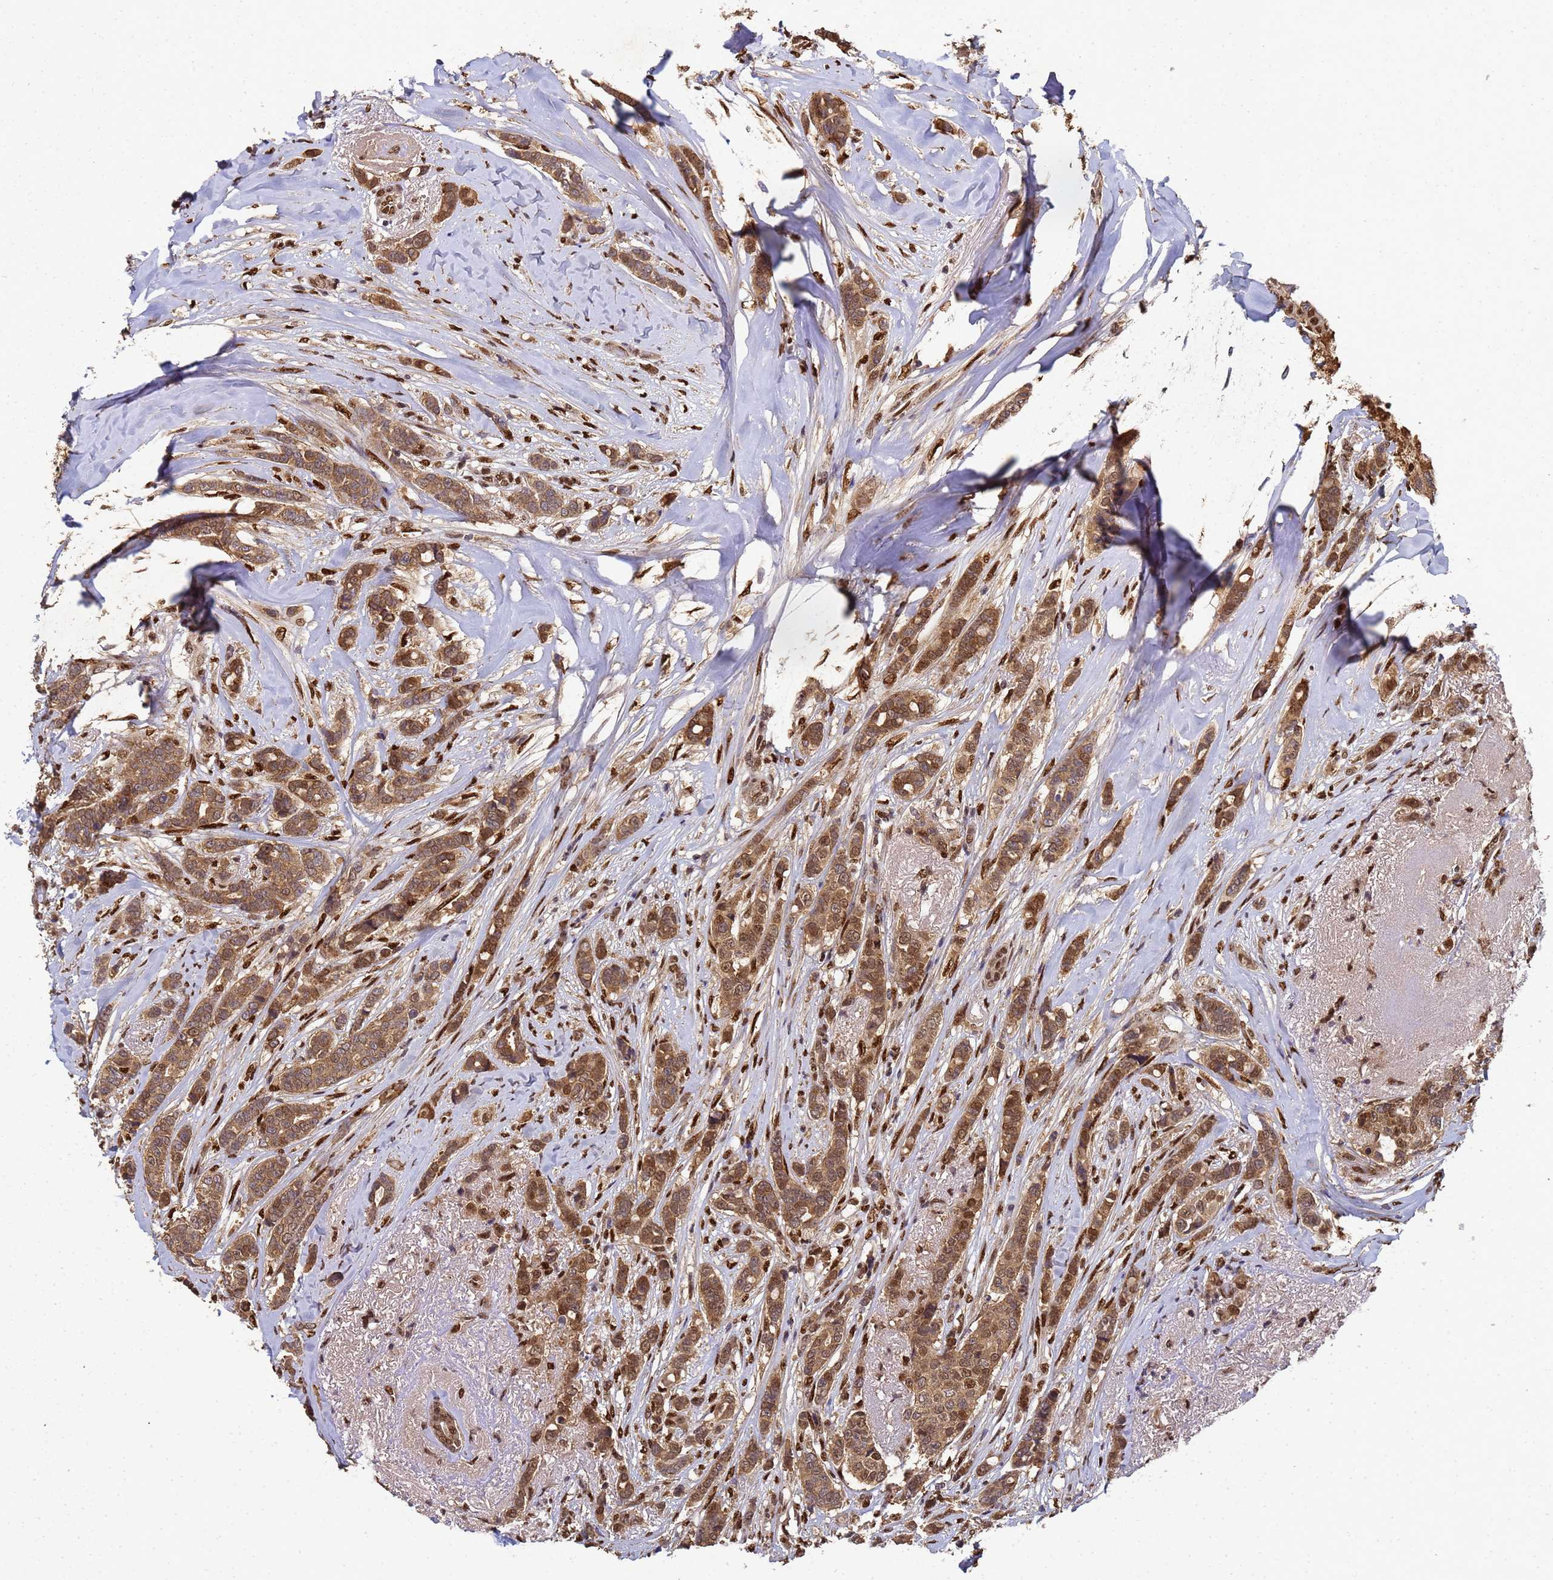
{"staining": {"intensity": "moderate", "quantity": ">75%", "location": "cytoplasmic/membranous,nuclear"}, "tissue": "breast cancer", "cell_type": "Tumor cells", "image_type": "cancer", "snomed": [{"axis": "morphology", "description": "Lobular carcinoma"}, {"axis": "topography", "description": "Breast"}], "caption": "Protein staining by immunohistochemistry (IHC) reveals moderate cytoplasmic/membranous and nuclear staining in approximately >75% of tumor cells in breast cancer. (Brightfield microscopy of DAB IHC at high magnification).", "gene": "SECISBP2", "patient": {"sex": "female", "age": 51}}